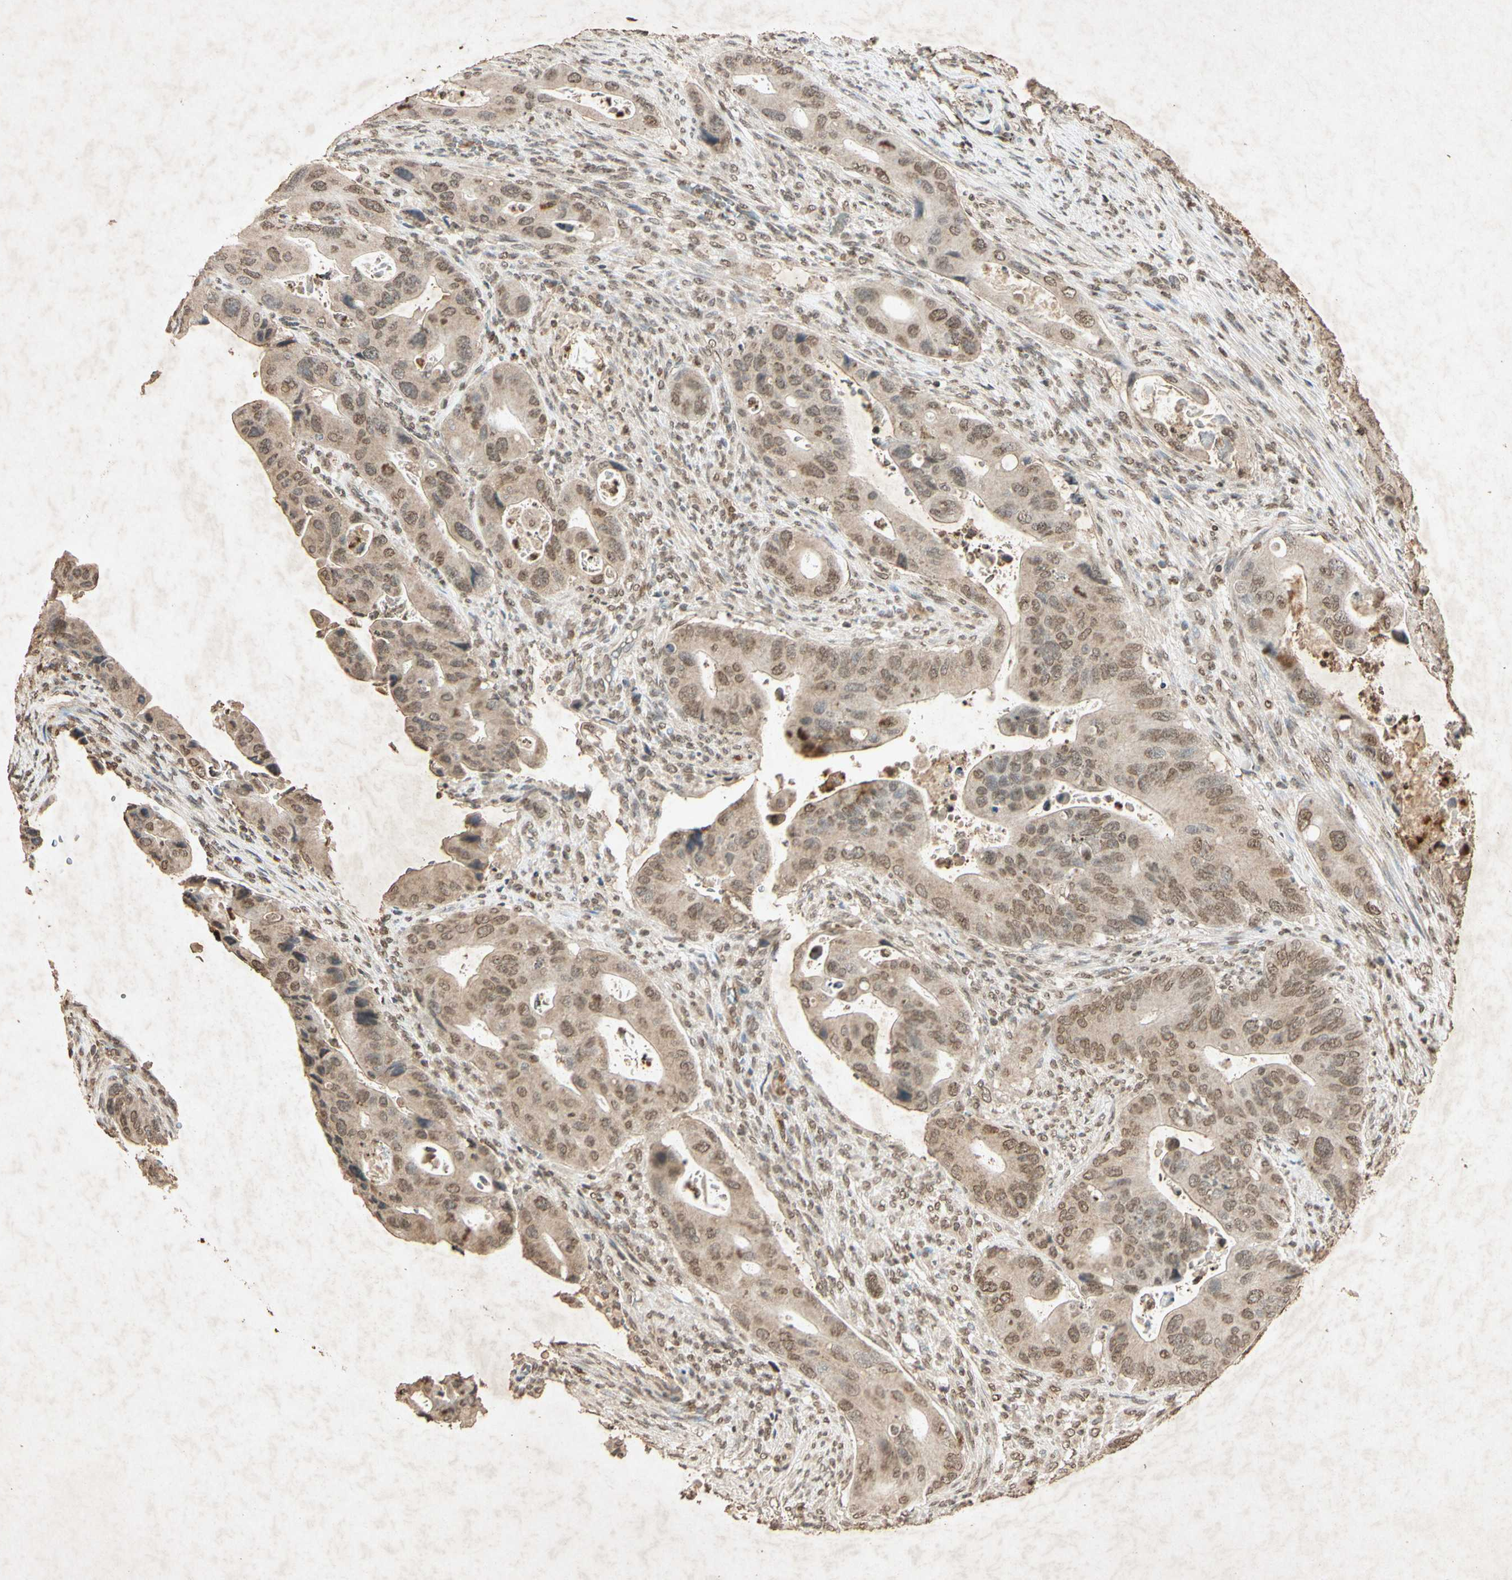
{"staining": {"intensity": "weak", "quantity": "25%-75%", "location": "cytoplasmic/membranous,nuclear"}, "tissue": "colorectal cancer", "cell_type": "Tumor cells", "image_type": "cancer", "snomed": [{"axis": "morphology", "description": "Adenocarcinoma, NOS"}, {"axis": "topography", "description": "Rectum"}], "caption": "Weak cytoplasmic/membranous and nuclear protein positivity is appreciated in approximately 25%-75% of tumor cells in colorectal cancer. The protein is stained brown, and the nuclei are stained in blue (DAB (3,3'-diaminobenzidine) IHC with brightfield microscopy, high magnification).", "gene": "MSRB1", "patient": {"sex": "female", "age": 57}}